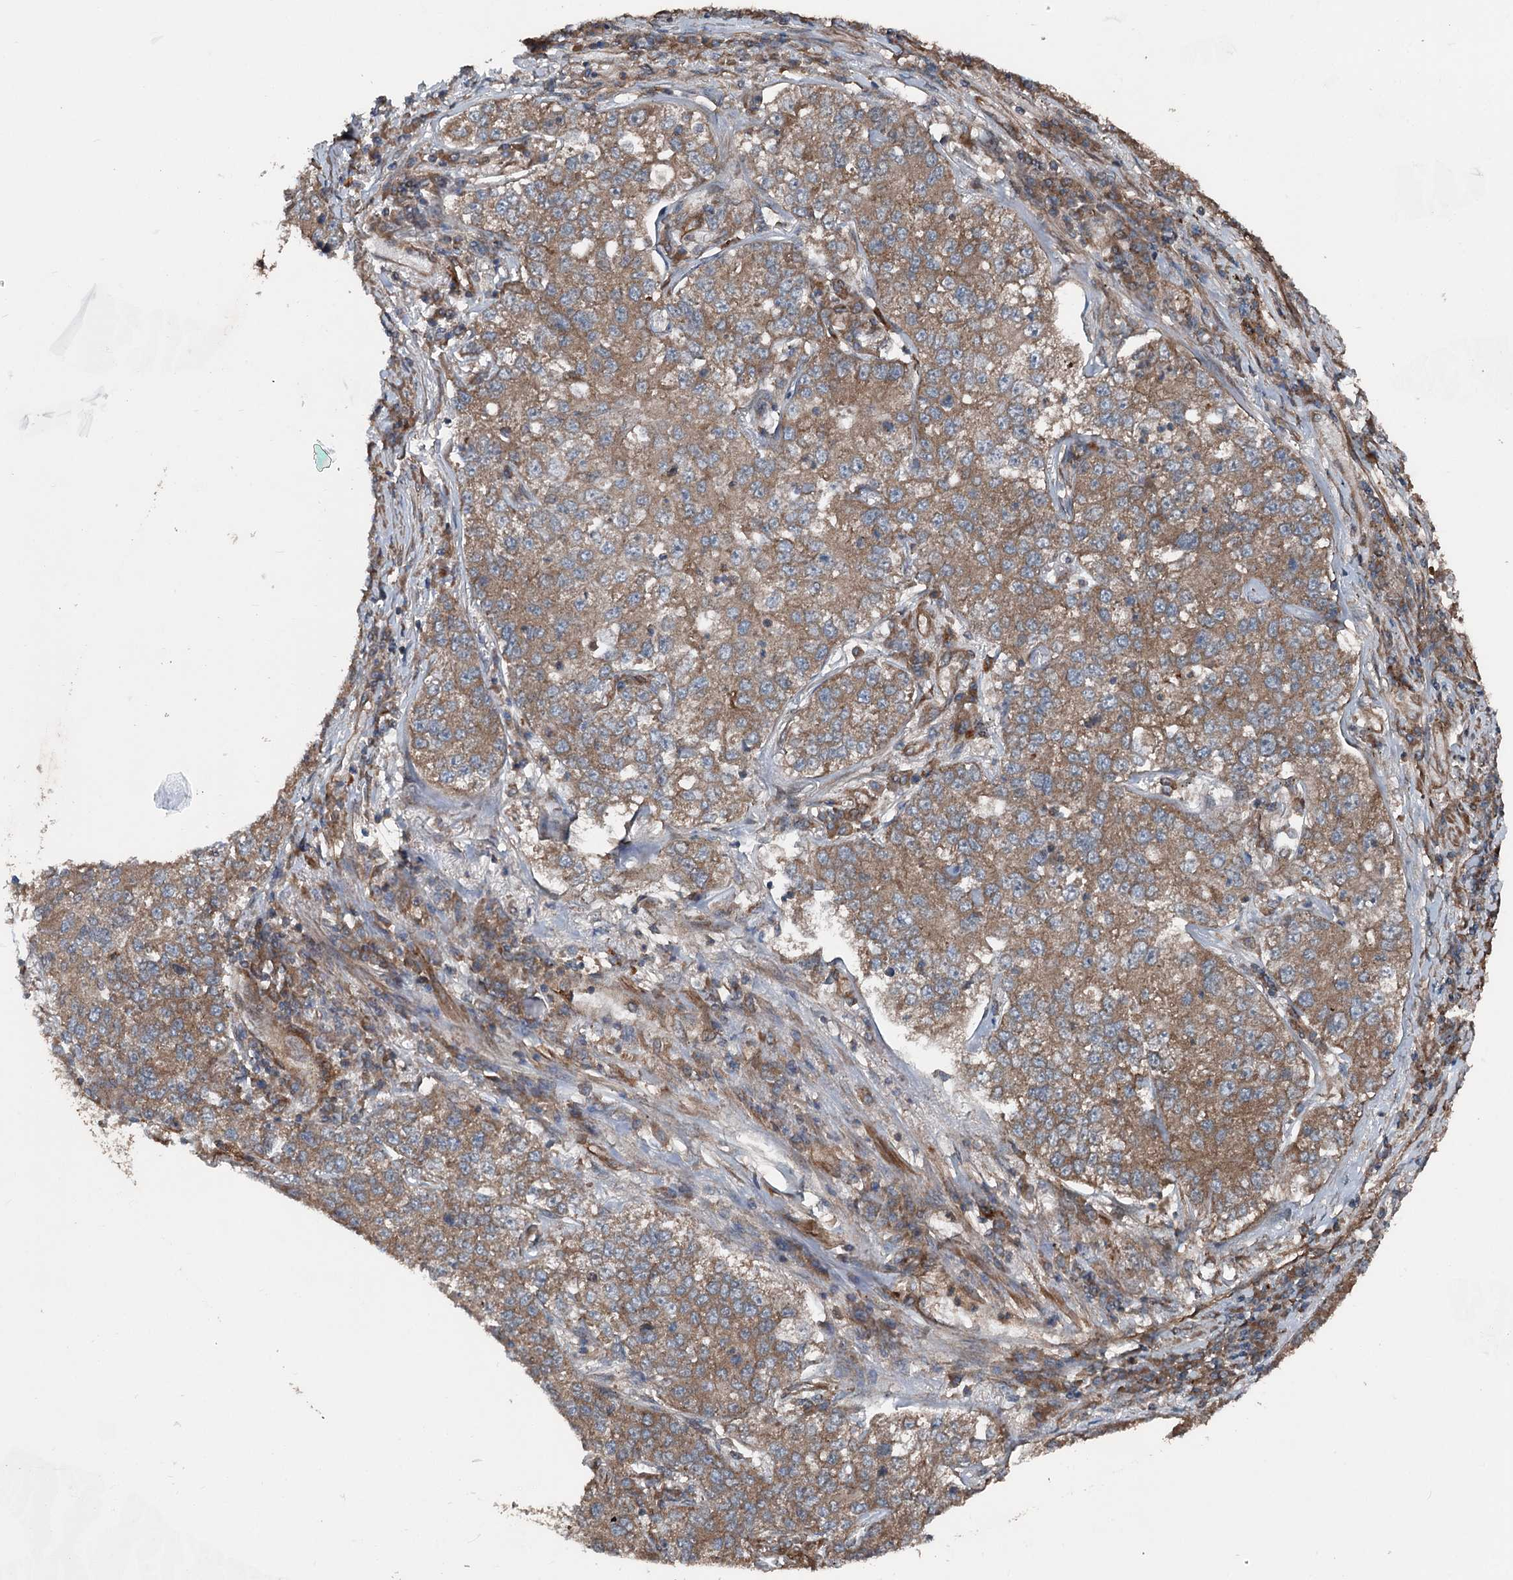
{"staining": {"intensity": "moderate", "quantity": ">75%", "location": "cytoplasmic/membranous"}, "tissue": "lung cancer", "cell_type": "Tumor cells", "image_type": "cancer", "snomed": [{"axis": "morphology", "description": "Adenocarcinoma, NOS"}, {"axis": "topography", "description": "Lung"}], "caption": "Moderate cytoplasmic/membranous staining for a protein is appreciated in approximately >75% of tumor cells of adenocarcinoma (lung) using immunohistochemistry (IHC).", "gene": "RNF214", "patient": {"sex": "male", "age": 49}}